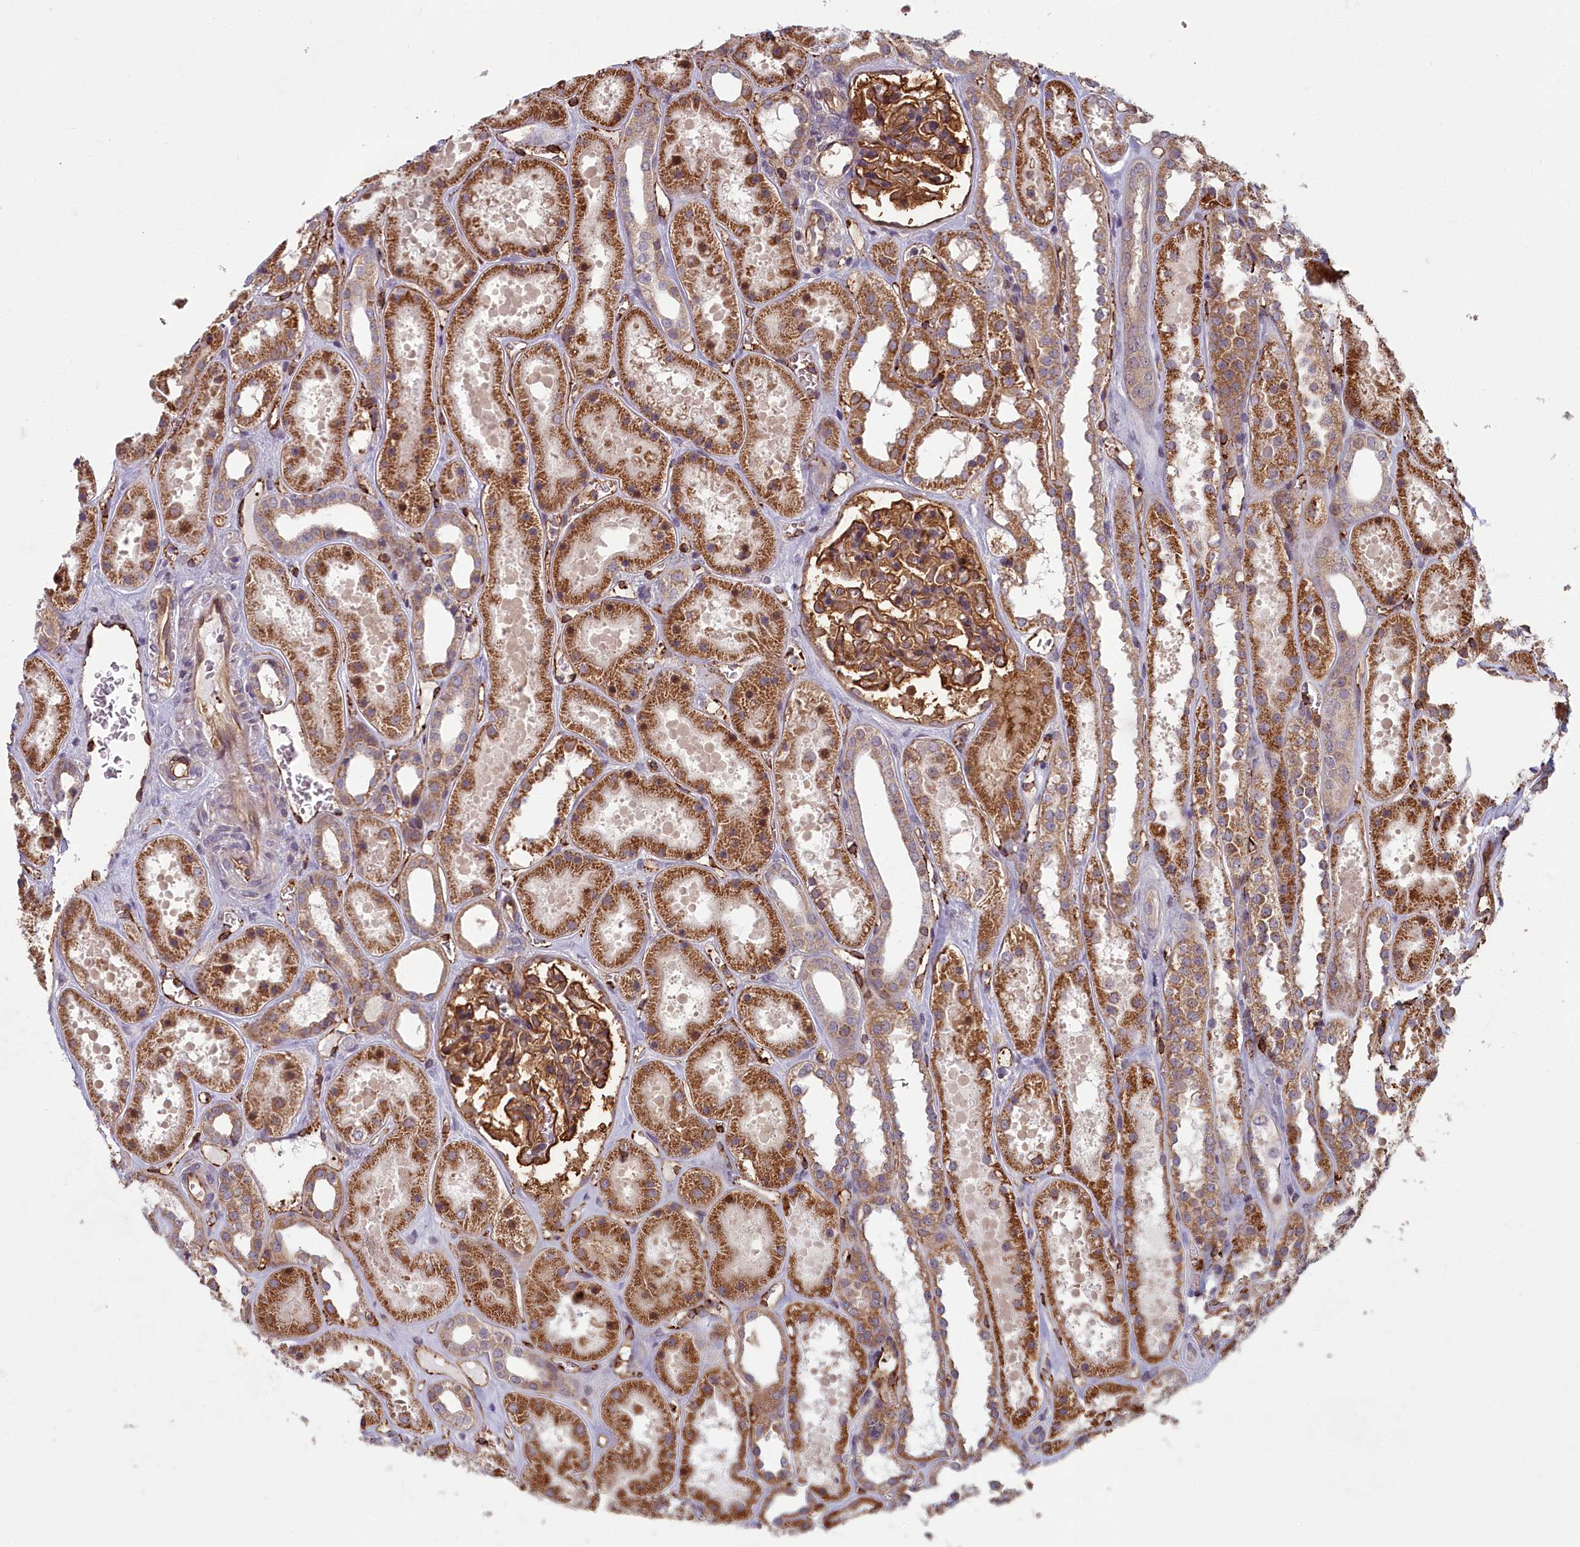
{"staining": {"intensity": "strong", "quantity": ">75%", "location": "cytoplasmic/membranous"}, "tissue": "kidney", "cell_type": "Cells in glomeruli", "image_type": "normal", "snomed": [{"axis": "morphology", "description": "Normal tissue, NOS"}, {"axis": "topography", "description": "Kidney"}], "caption": "Protein expression analysis of normal human kidney reveals strong cytoplasmic/membranous staining in approximately >75% of cells in glomeruli. (Stains: DAB (3,3'-diaminobenzidine) in brown, nuclei in blue, Microscopy: brightfield microscopy at high magnification).", "gene": "TSPYL4", "patient": {"sex": "female", "age": 41}}